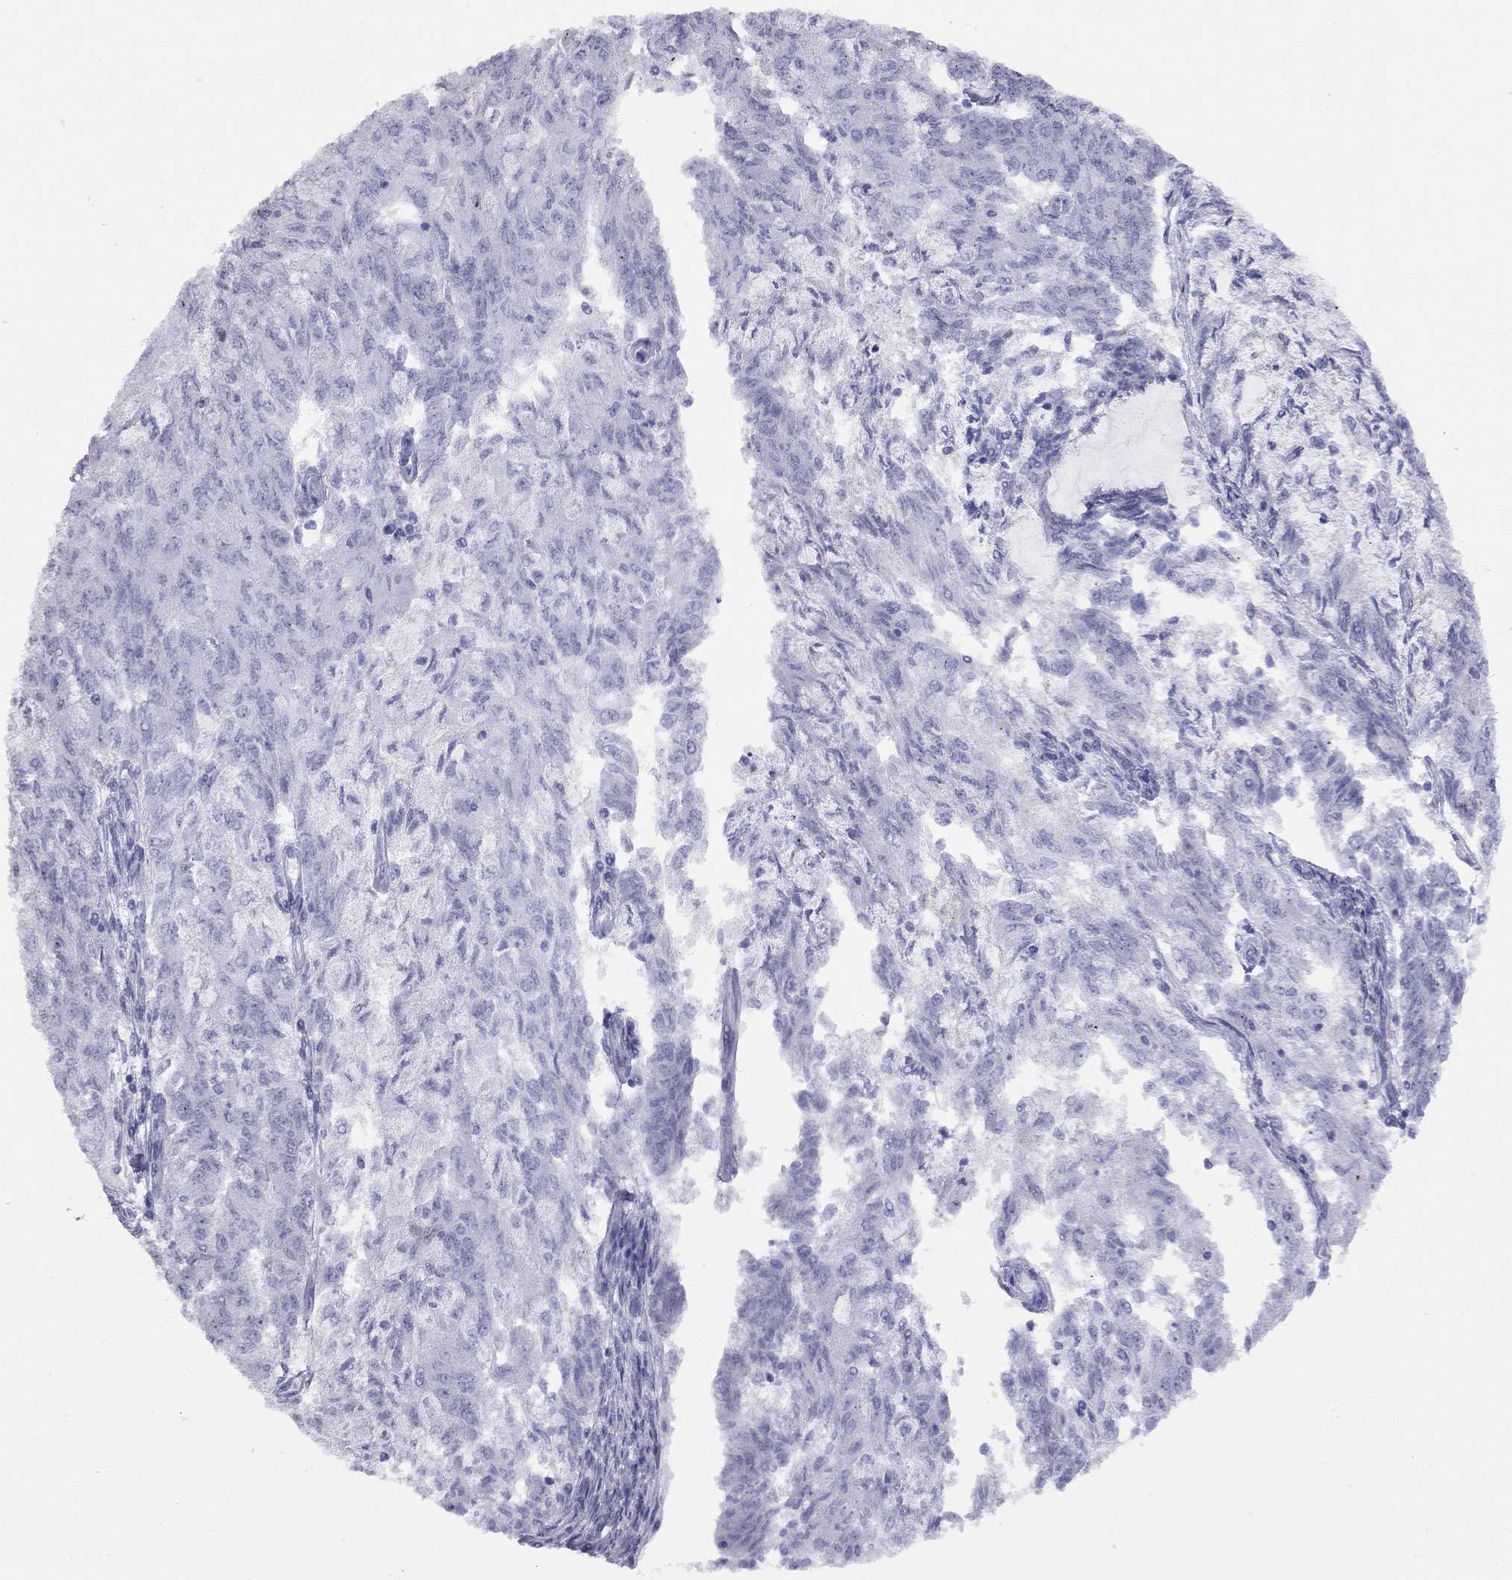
{"staining": {"intensity": "negative", "quantity": "none", "location": "none"}, "tissue": "endometrial cancer", "cell_type": "Tumor cells", "image_type": "cancer", "snomed": [{"axis": "morphology", "description": "Adenocarcinoma, NOS"}, {"axis": "topography", "description": "Endometrium"}], "caption": "Endometrial cancer was stained to show a protein in brown. There is no significant staining in tumor cells.", "gene": "LYAR", "patient": {"sex": "female", "age": 82}}